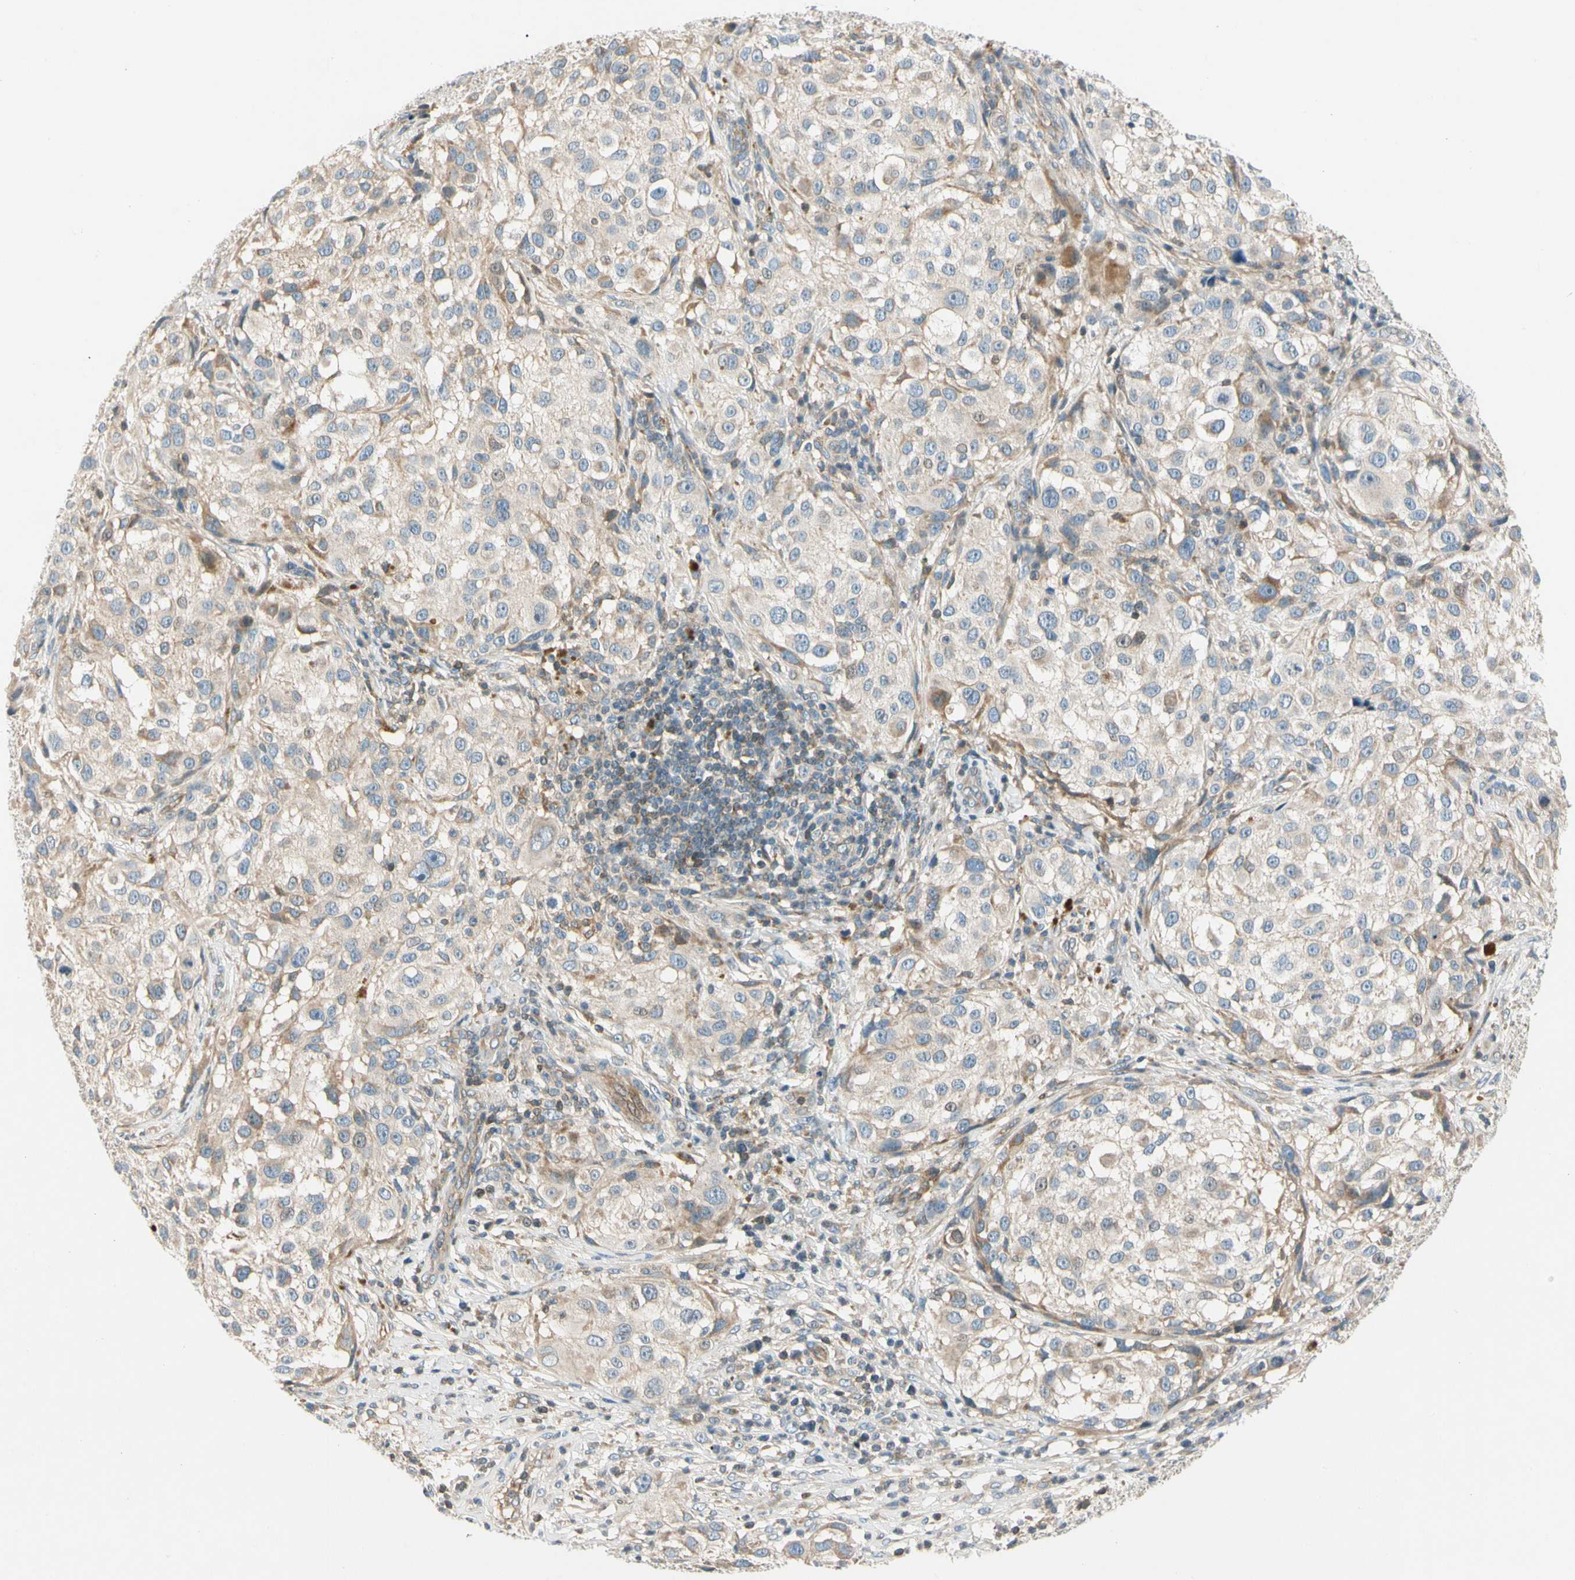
{"staining": {"intensity": "moderate", "quantity": "<25%", "location": "cytoplasmic/membranous"}, "tissue": "melanoma", "cell_type": "Tumor cells", "image_type": "cancer", "snomed": [{"axis": "morphology", "description": "Necrosis, NOS"}, {"axis": "morphology", "description": "Malignant melanoma, NOS"}, {"axis": "topography", "description": "Skin"}], "caption": "An image showing moderate cytoplasmic/membranous positivity in approximately <25% of tumor cells in melanoma, as visualized by brown immunohistochemical staining.", "gene": "CDH6", "patient": {"sex": "female", "age": 87}}